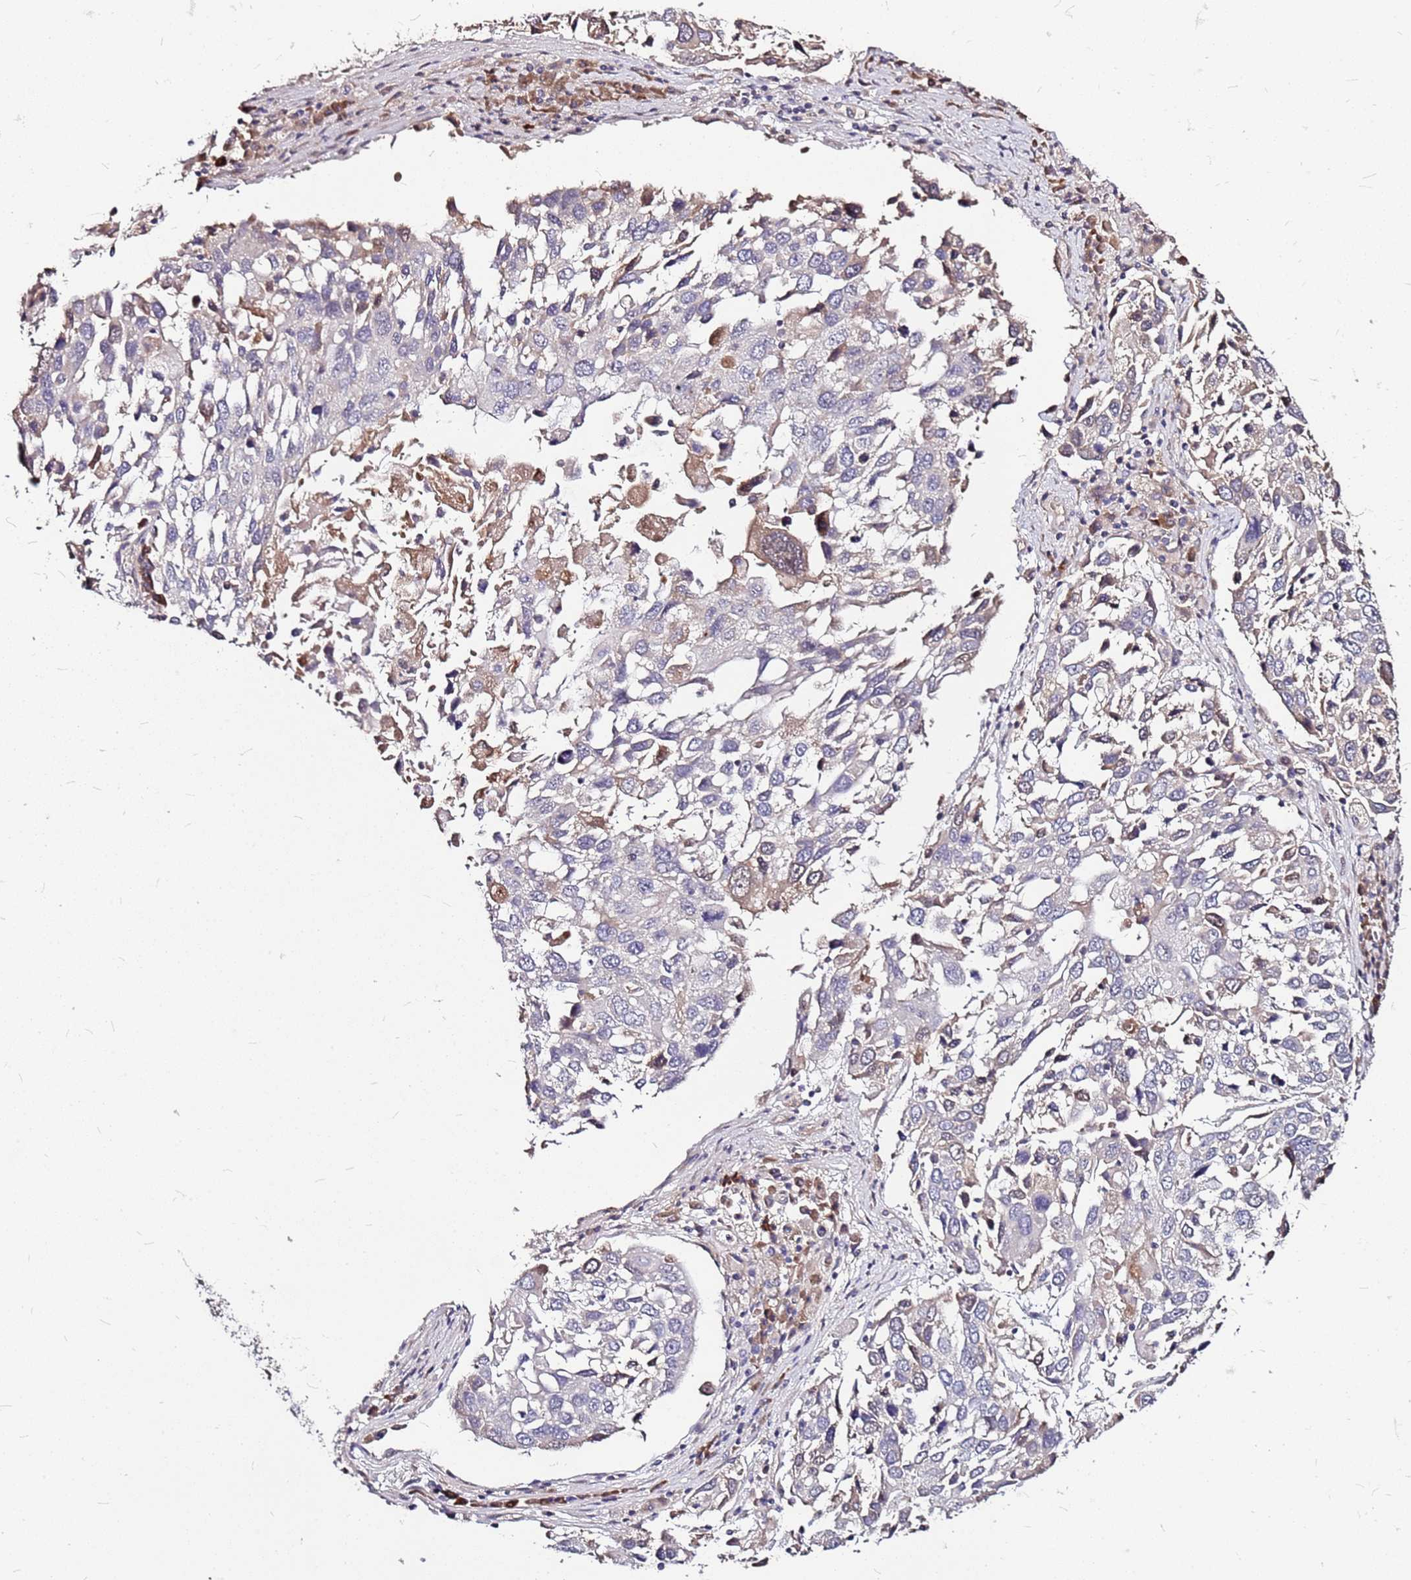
{"staining": {"intensity": "negative", "quantity": "none", "location": "none"}, "tissue": "lung cancer", "cell_type": "Tumor cells", "image_type": "cancer", "snomed": [{"axis": "morphology", "description": "Squamous cell carcinoma, NOS"}, {"axis": "topography", "description": "Lung"}], "caption": "Immunohistochemistry histopathology image of human lung squamous cell carcinoma stained for a protein (brown), which demonstrates no positivity in tumor cells.", "gene": "DCDC2C", "patient": {"sex": "male", "age": 65}}